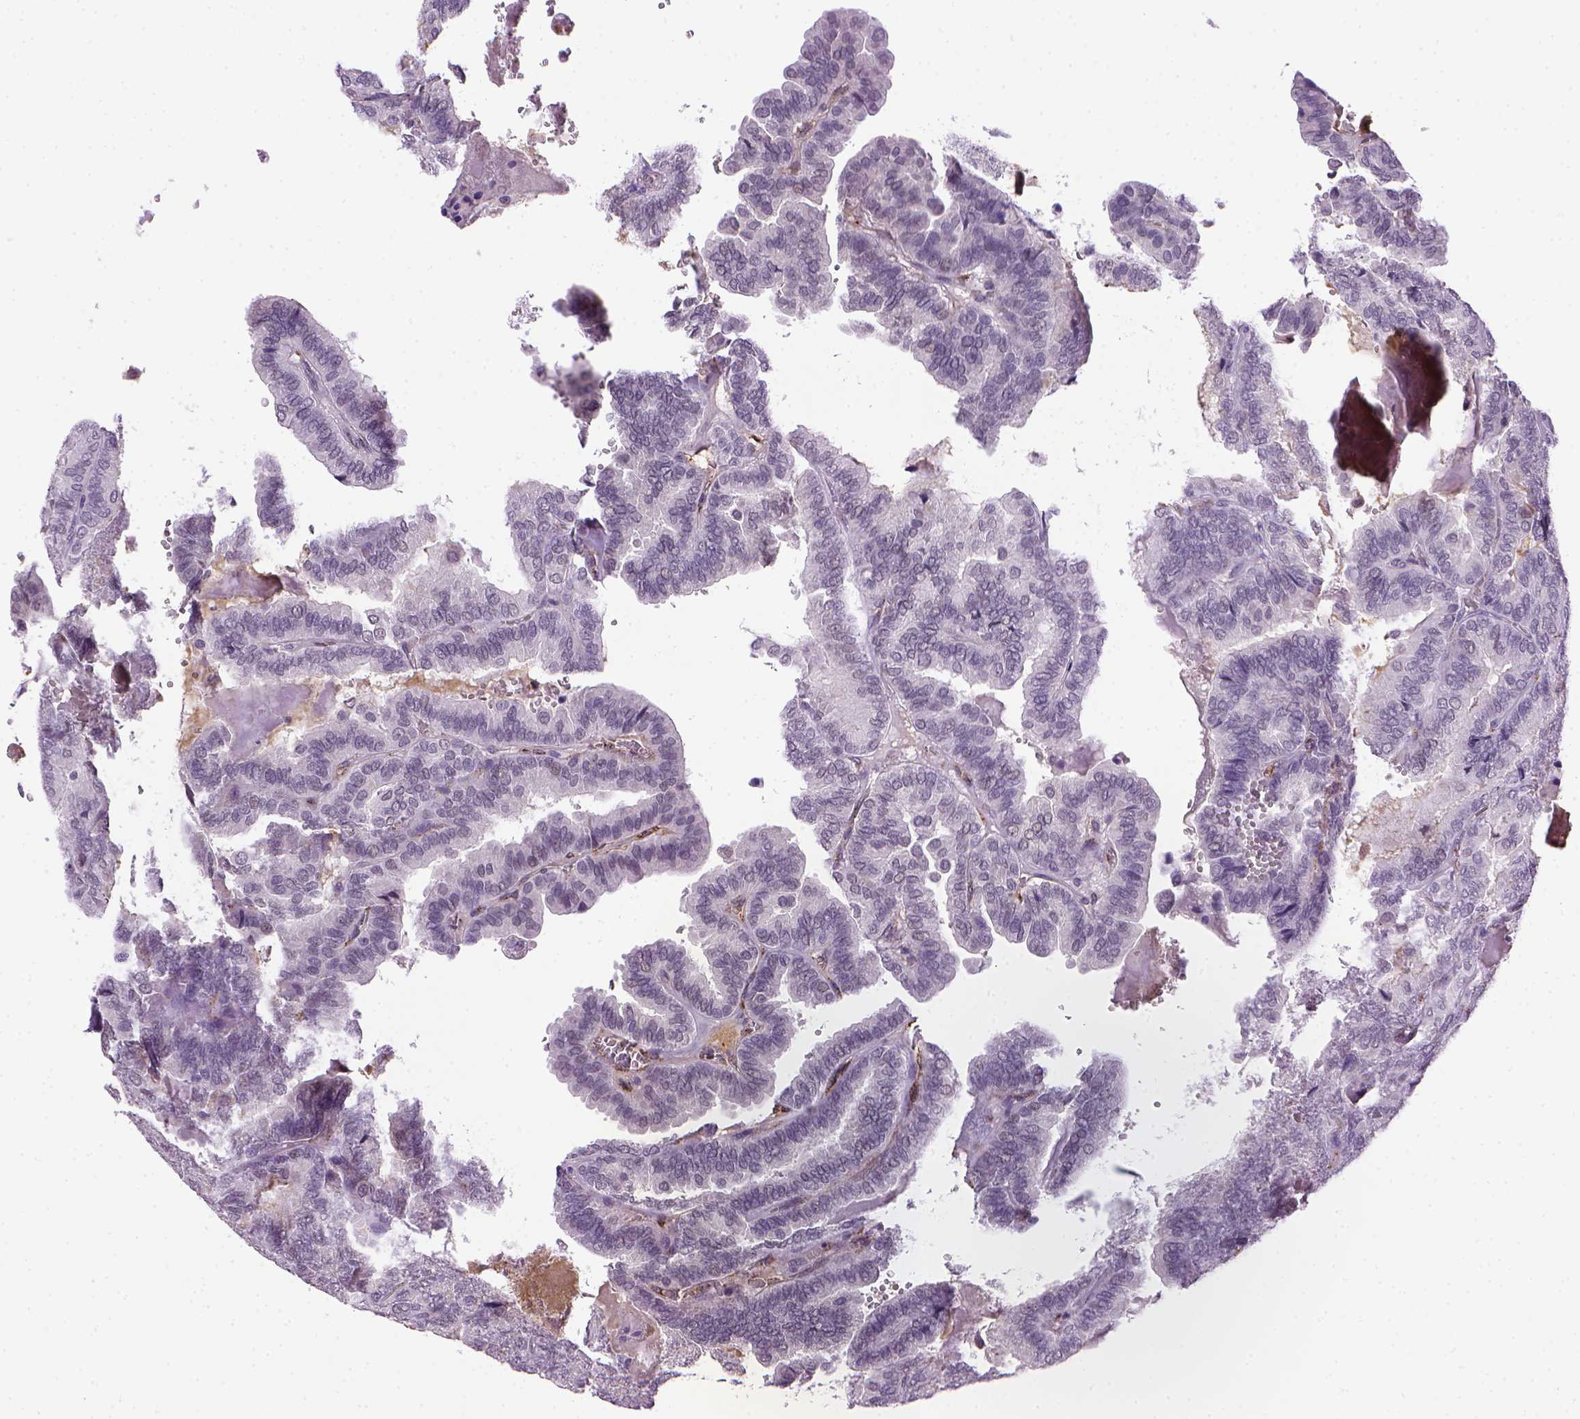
{"staining": {"intensity": "negative", "quantity": "none", "location": "none"}, "tissue": "thyroid cancer", "cell_type": "Tumor cells", "image_type": "cancer", "snomed": [{"axis": "morphology", "description": "Papillary adenocarcinoma, NOS"}, {"axis": "topography", "description": "Thyroid gland"}], "caption": "This is an immunohistochemistry image of human papillary adenocarcinoma (thyroid). There is no staining in tumor cells.", "gene": "VWF", "patient": {"sex": "female", "age": 75}}